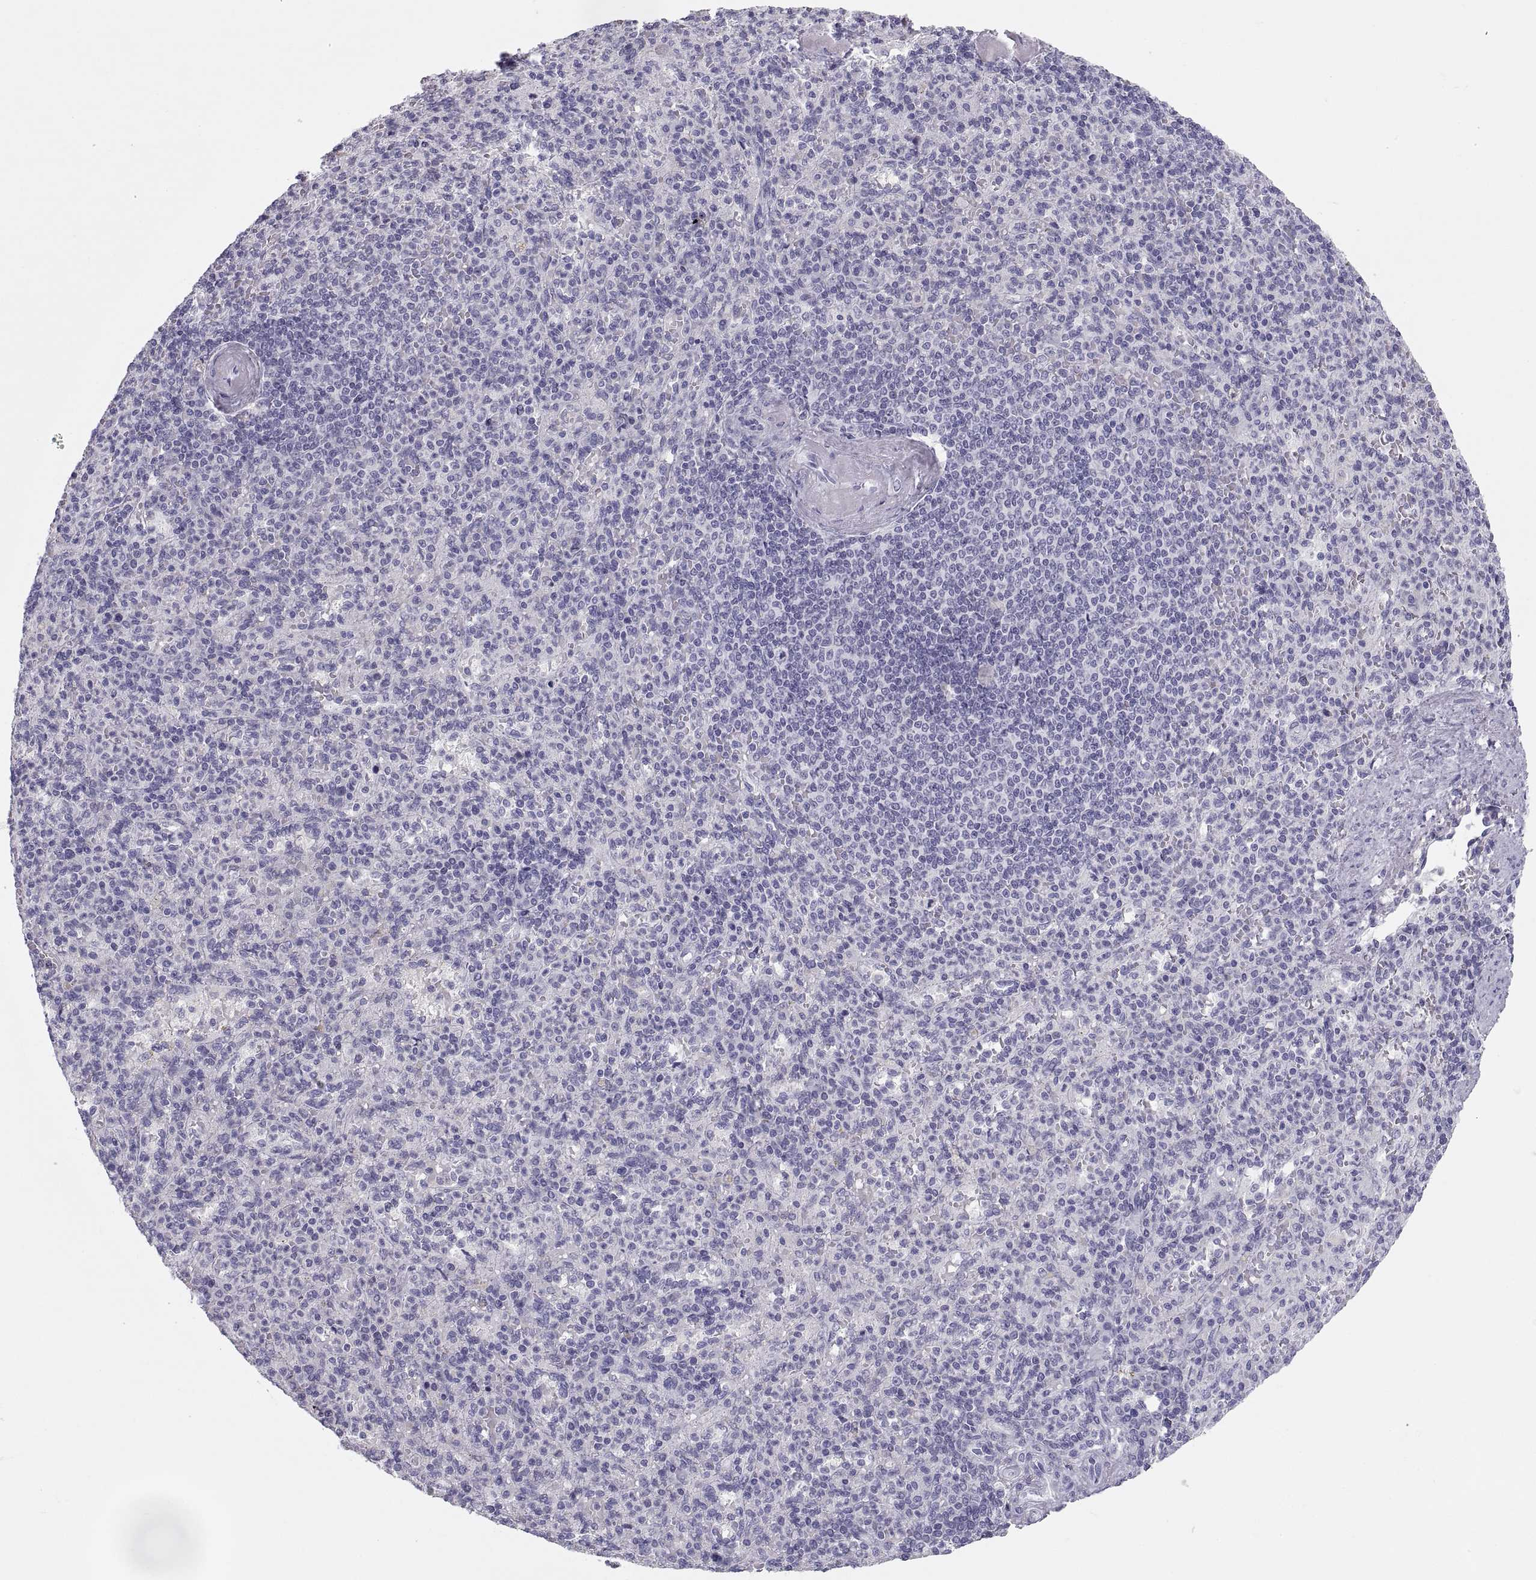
{"staining": {"intensity": "negative", "quantity": "none", "location": "none"}, "tissue": "spleen", "cell_type": "Cells in red pulp", "image_type": "normal", "snomed": [{"axis": "morphology", "description": "Normal tissue, NOS"}, {"axis": "topography", "description": "Spleen"}], "caption": "This is an IHC image of normal spleen. There is no expression in cells in red pulp.", "gene": "MAGEB2", "patient": {"sex": "female", "age": 74}}